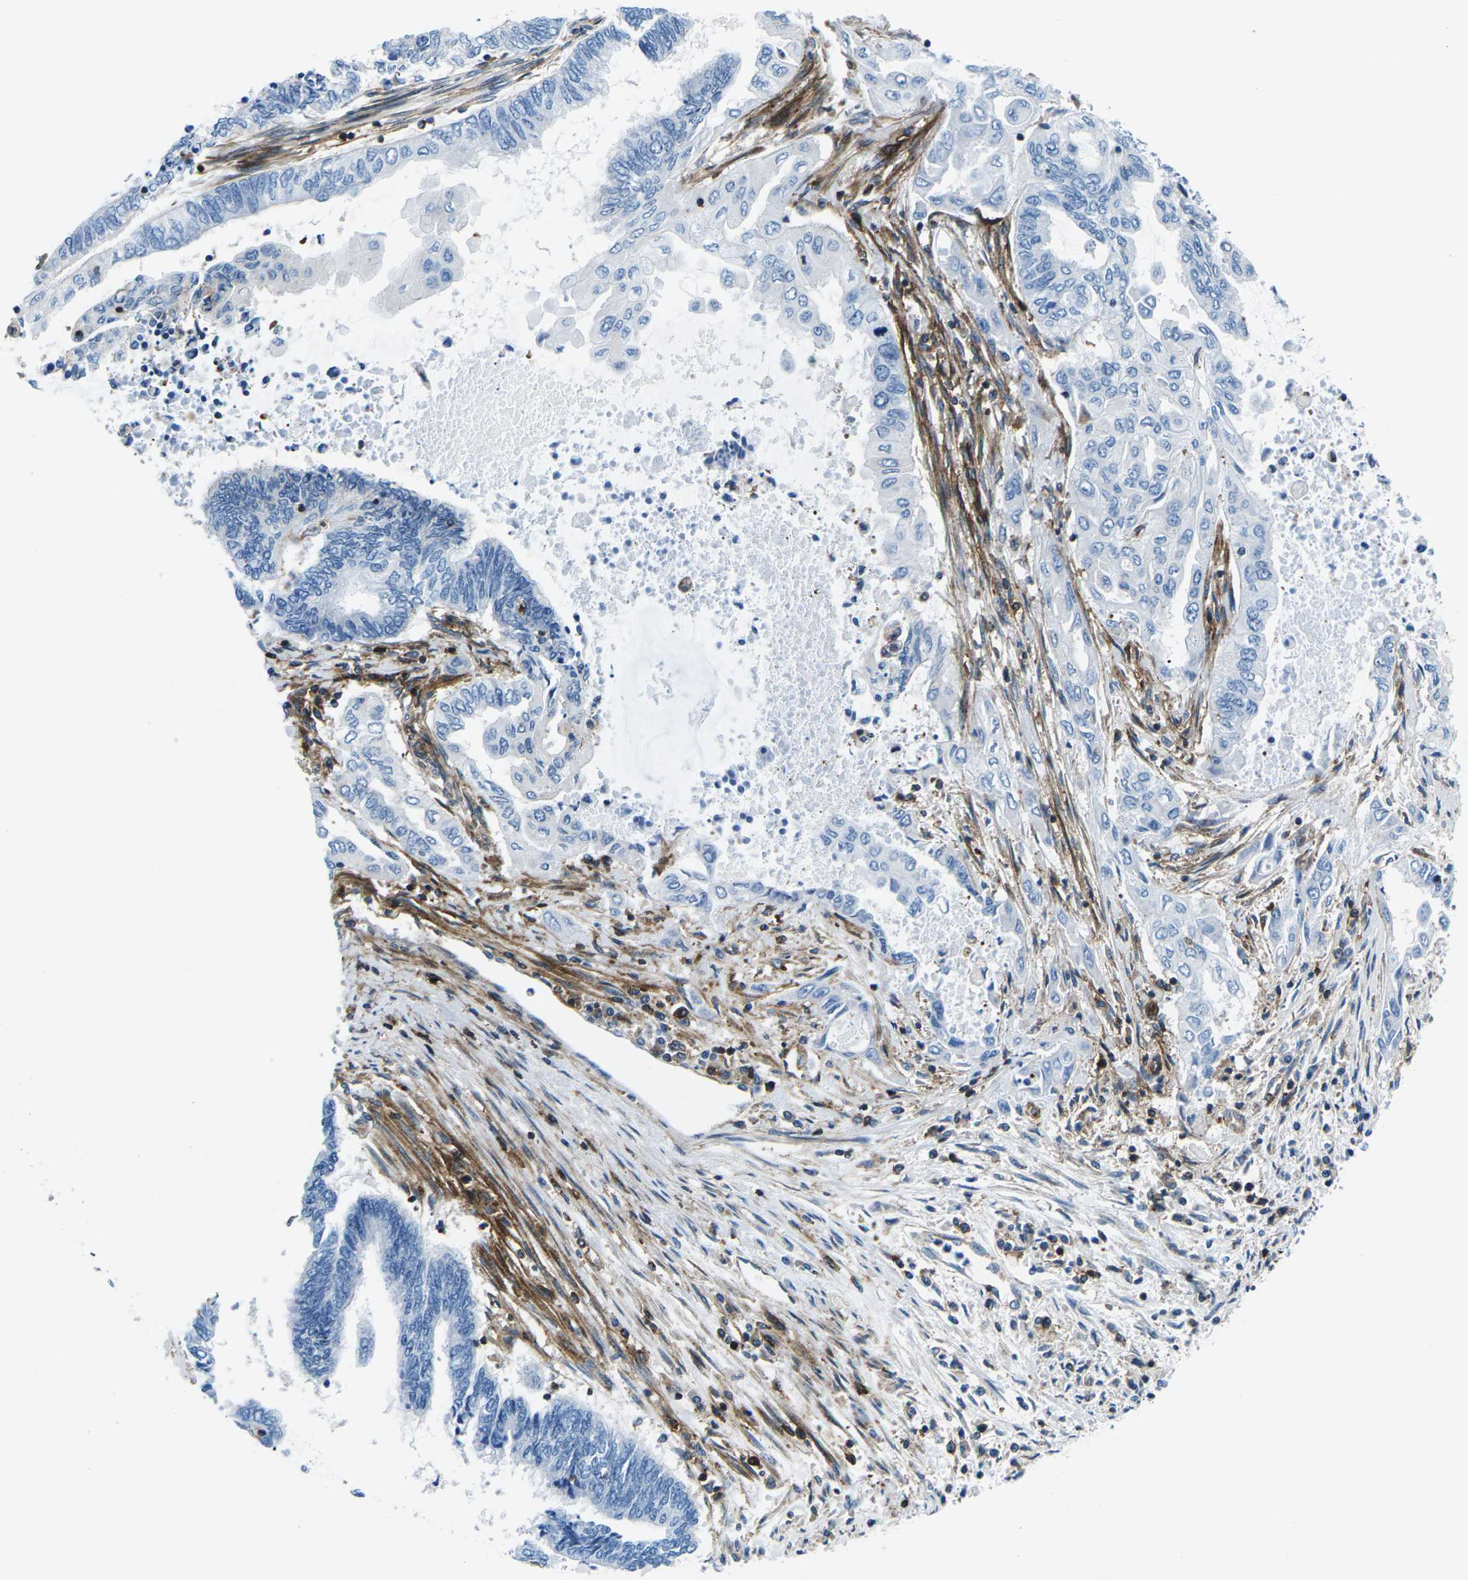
{"staining": {"intensity": "negative", "quantity": "none", "location": "none"}, "tissue": "endometrial cancer", "cell_type": "Tumor cells", "image_type": "cancer", "snomed": [{"axis": "morphology", "description": "Adenocarcinoma, NOS"}, {"axis": "topography", "description": "Uterus"}, {"axis": "topography", "description": "Endometrium"}], "caption": "Tumor cells show no significant expression in endometrial cancer.", "gene": "SOCS4", "patient": {"sex": "female", "age": 70}}